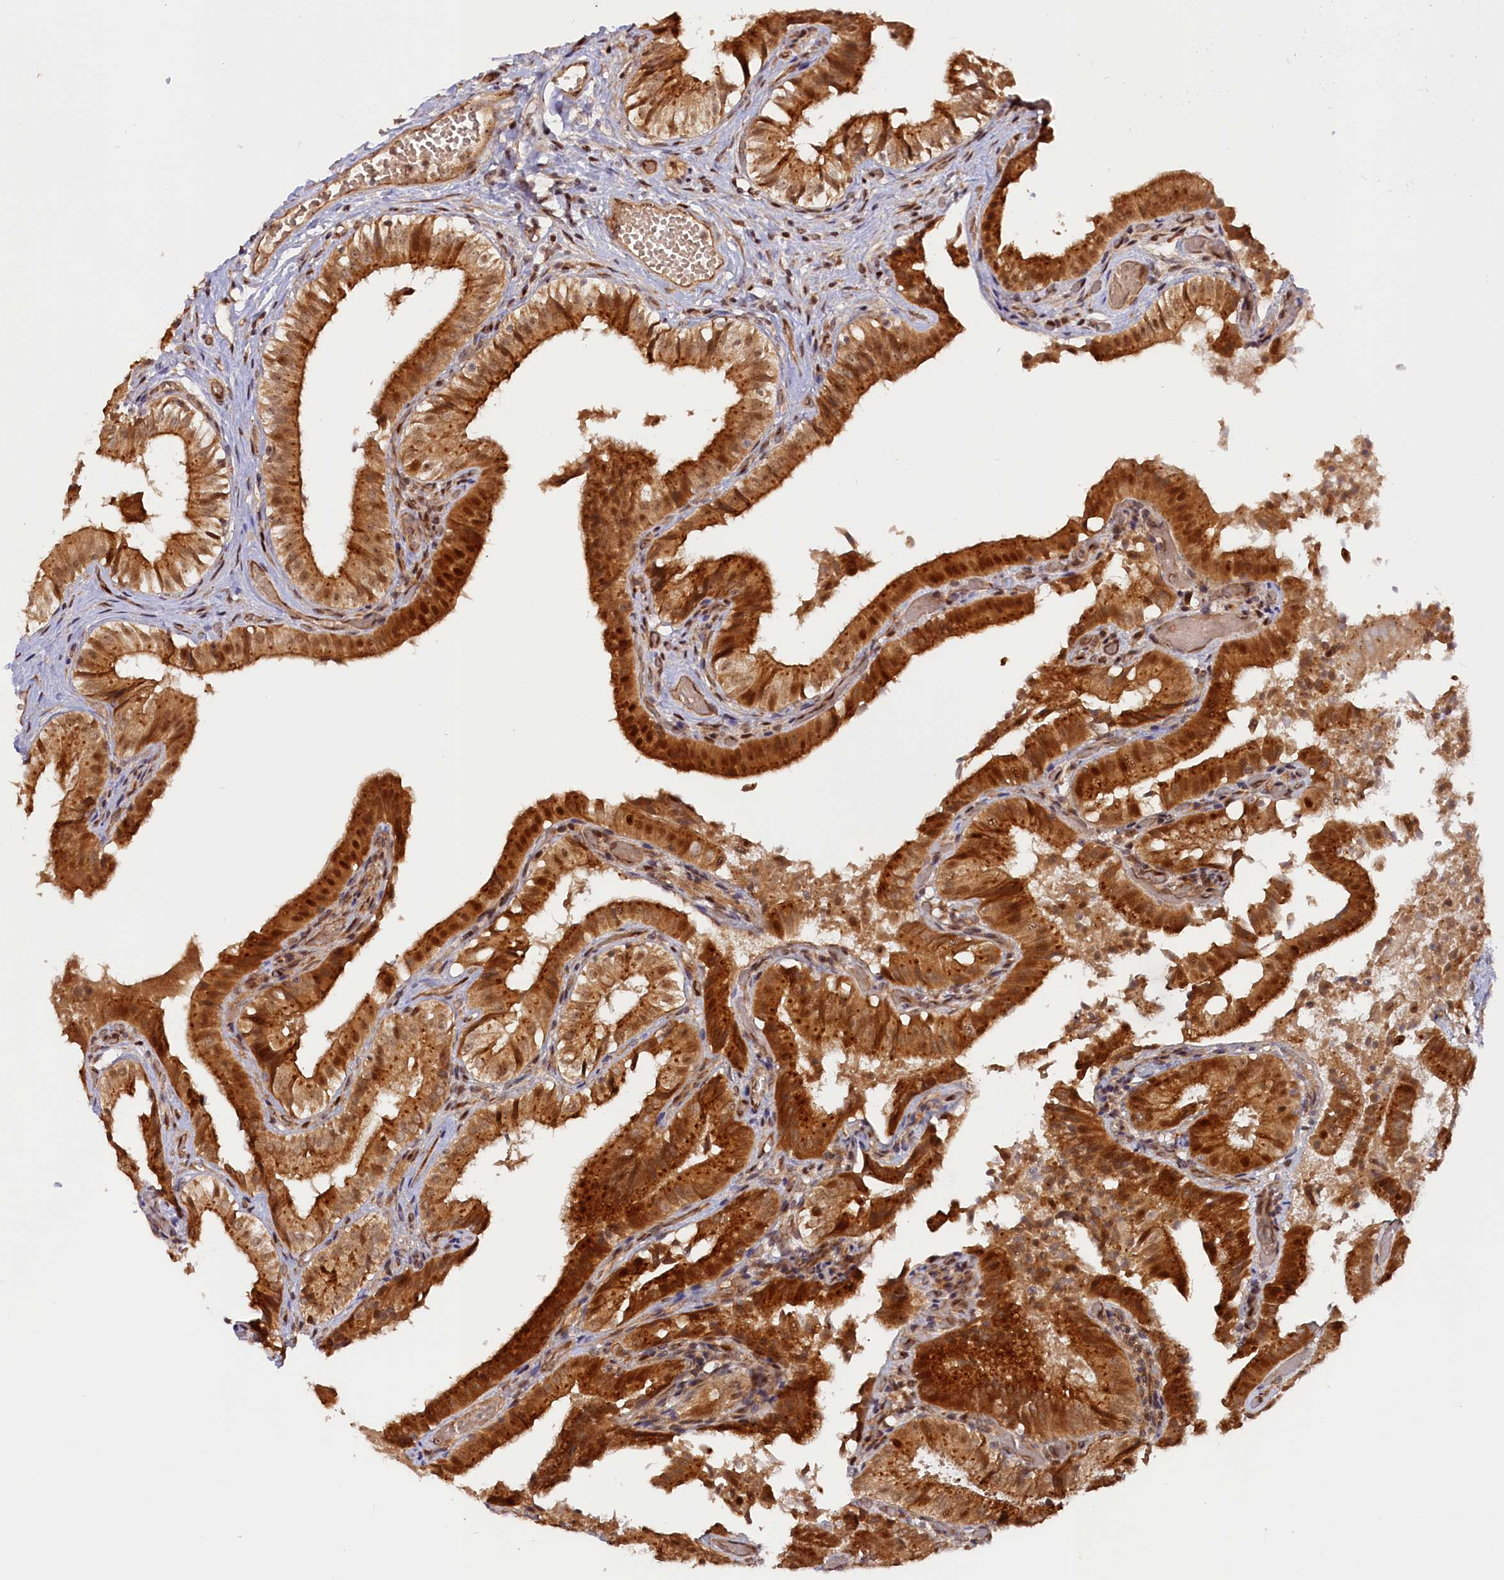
{"staining": {"intensity": "strong", "quantity": ">75%", "location": "cytoplasmic/membranous,nuclear"}, "tissue": "gallbladder", "cell_type": "Glandular cells", "image_type": "normal", "snomed": [{"axis": "morphology", "description": "Normal tissue, NOS"}, {"axis": "topography", "description": "Gallbladder"}], "caption": "DAB immunohistochemical staining of normal human gallbladder demonstrates strong cytoplasmic/membranous,nuclear protein positivity in approximately >75% of glandular cells.", "gene": "ANKRD24", "patient": {"sex": "female", "age": 47}}